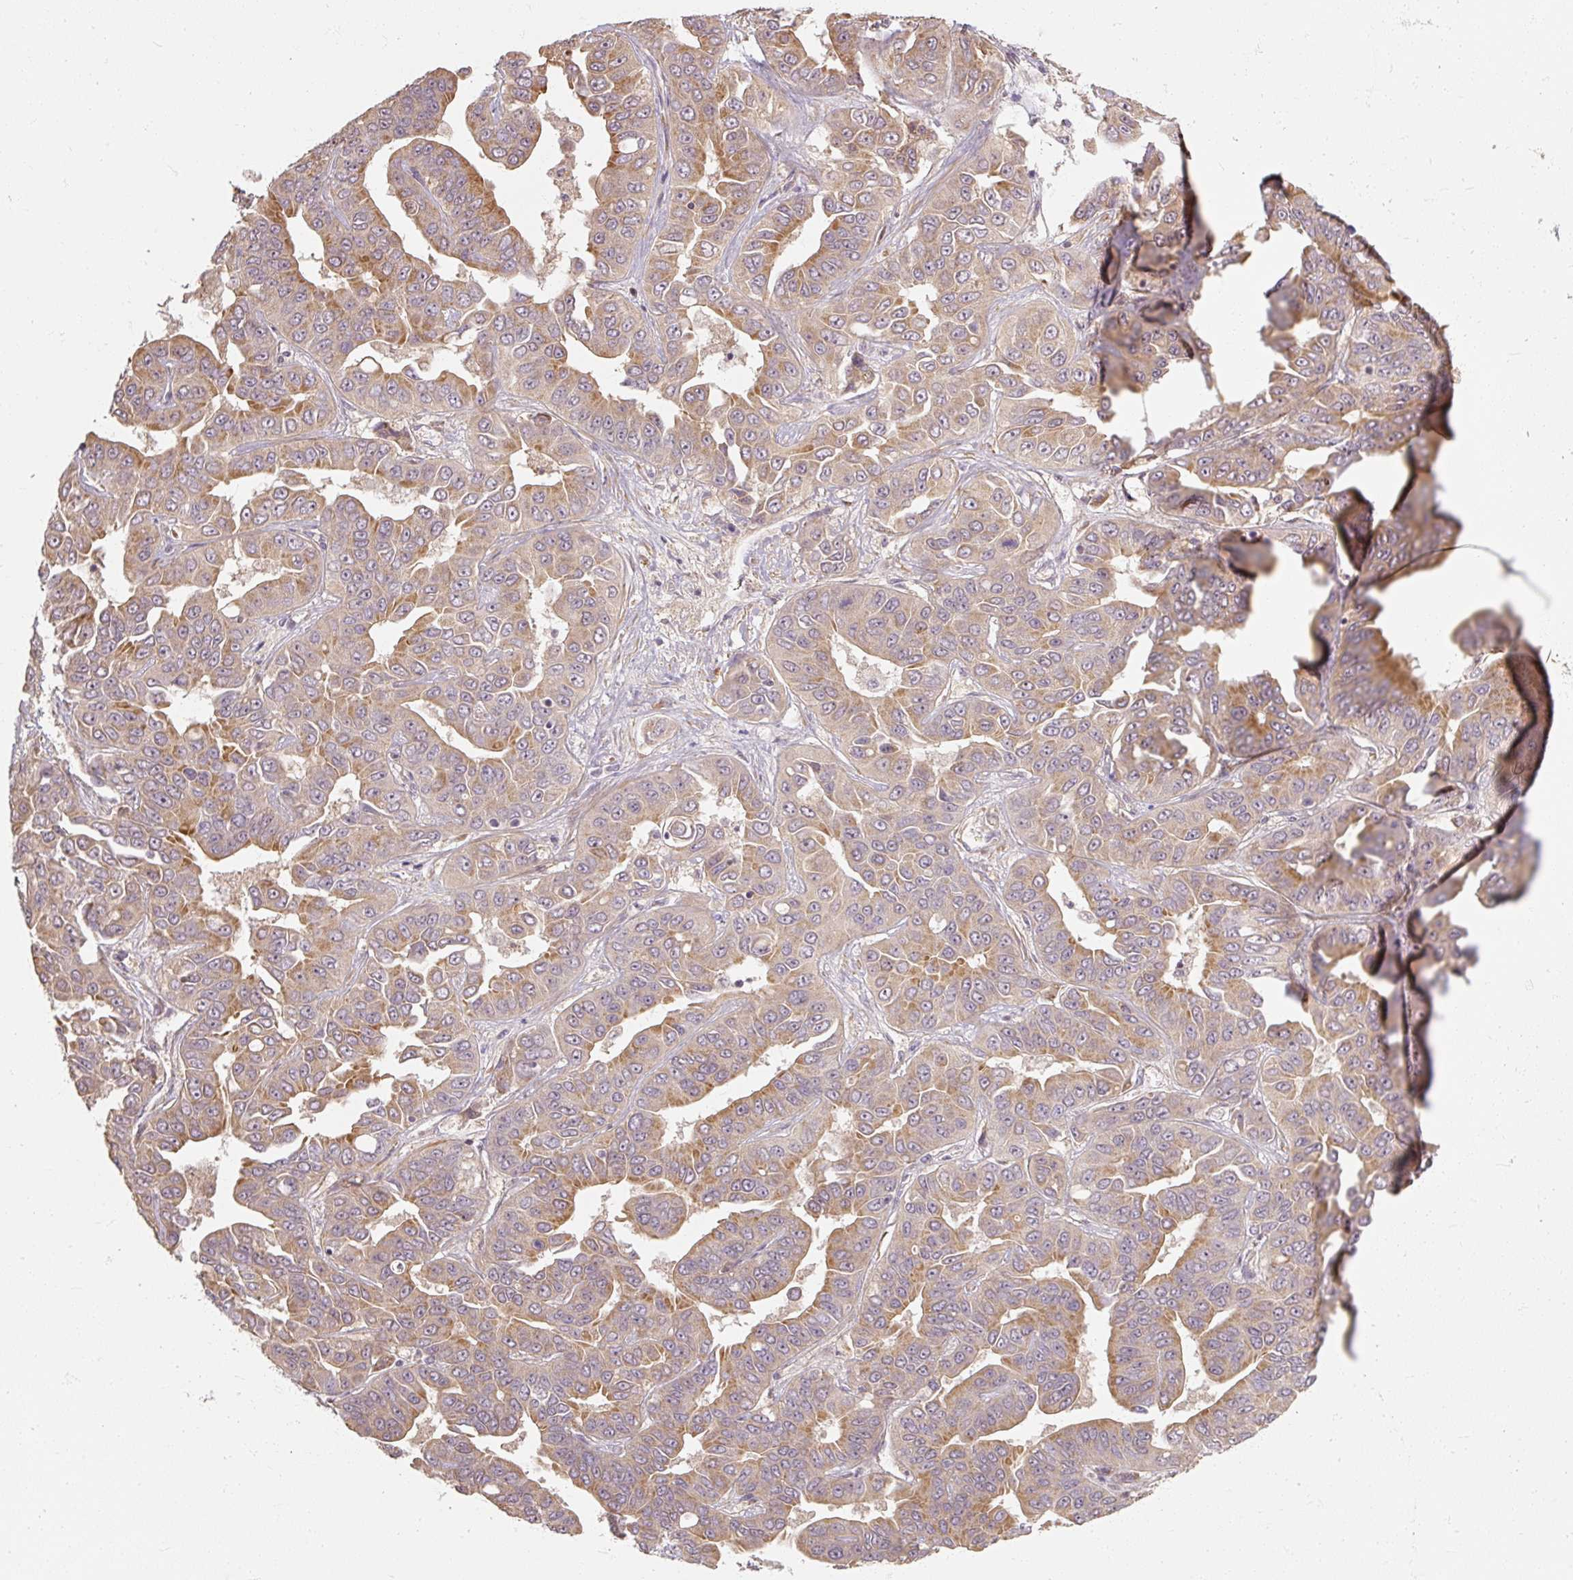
{"staining": {"intensity": "moderate", "quantity": "25%-75%", "location": "cytoplasmic/membranous"}, "tissue": "liver cancer", "cell_type": "Tumor cells", "image_type": "cancer", "snomed": [{"axis": "morphology", "description": "Cholangiocarcinoma"}, {"axis": "topography", "description": "Liver"}], "caption": "Immunohistochemical staining of cholangiocarcinoma (liver) shows moderate cytoplasmic/membranous protein positivity in about 25%-75% of tumor cells.", "gene": "RB1CC1", "patient": {"sex": "female", "age": 52}}